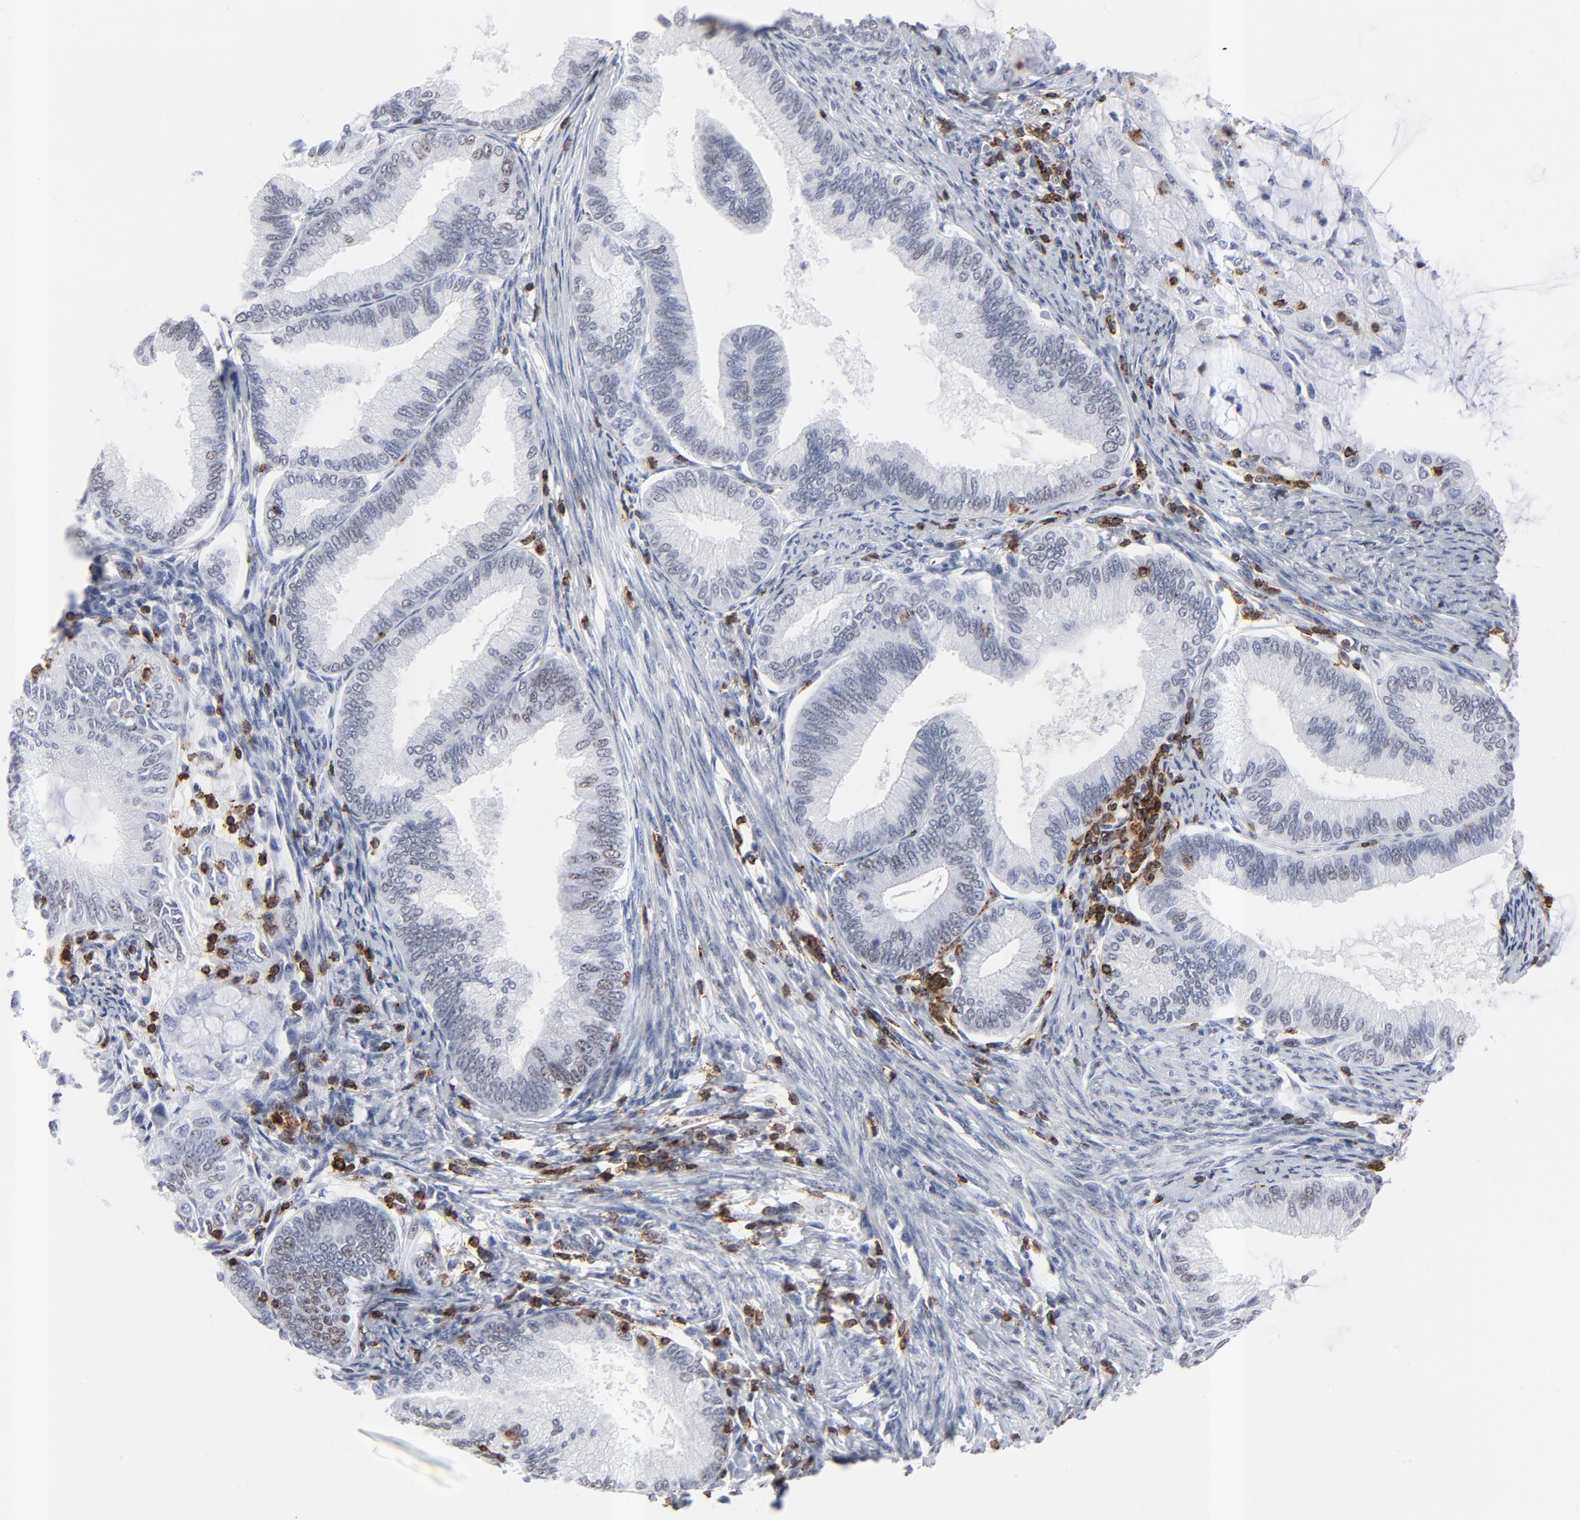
{"staining": {"intensity": "weak", "quantity": "<25%", "location": "nuclear"}, "tissue": "endometrial cancer", "cell_type": "Tumor cells", "image_type": "cancer", "snomed": [{"axis": "morphology", "description": "Adenocarcinoma, NOS"}, {"axis": "topography", "description": "Endometrium"}], "caption": "This image is of adenocarcinoma (endometrial) stained with immunohistochemistry (IHC) to label a protein in brown with the nuclei are counter-stained blue. There is no positivity in tumor cells.", "gene": "CD2", "patient": {"sex": "female", "age": 86}}